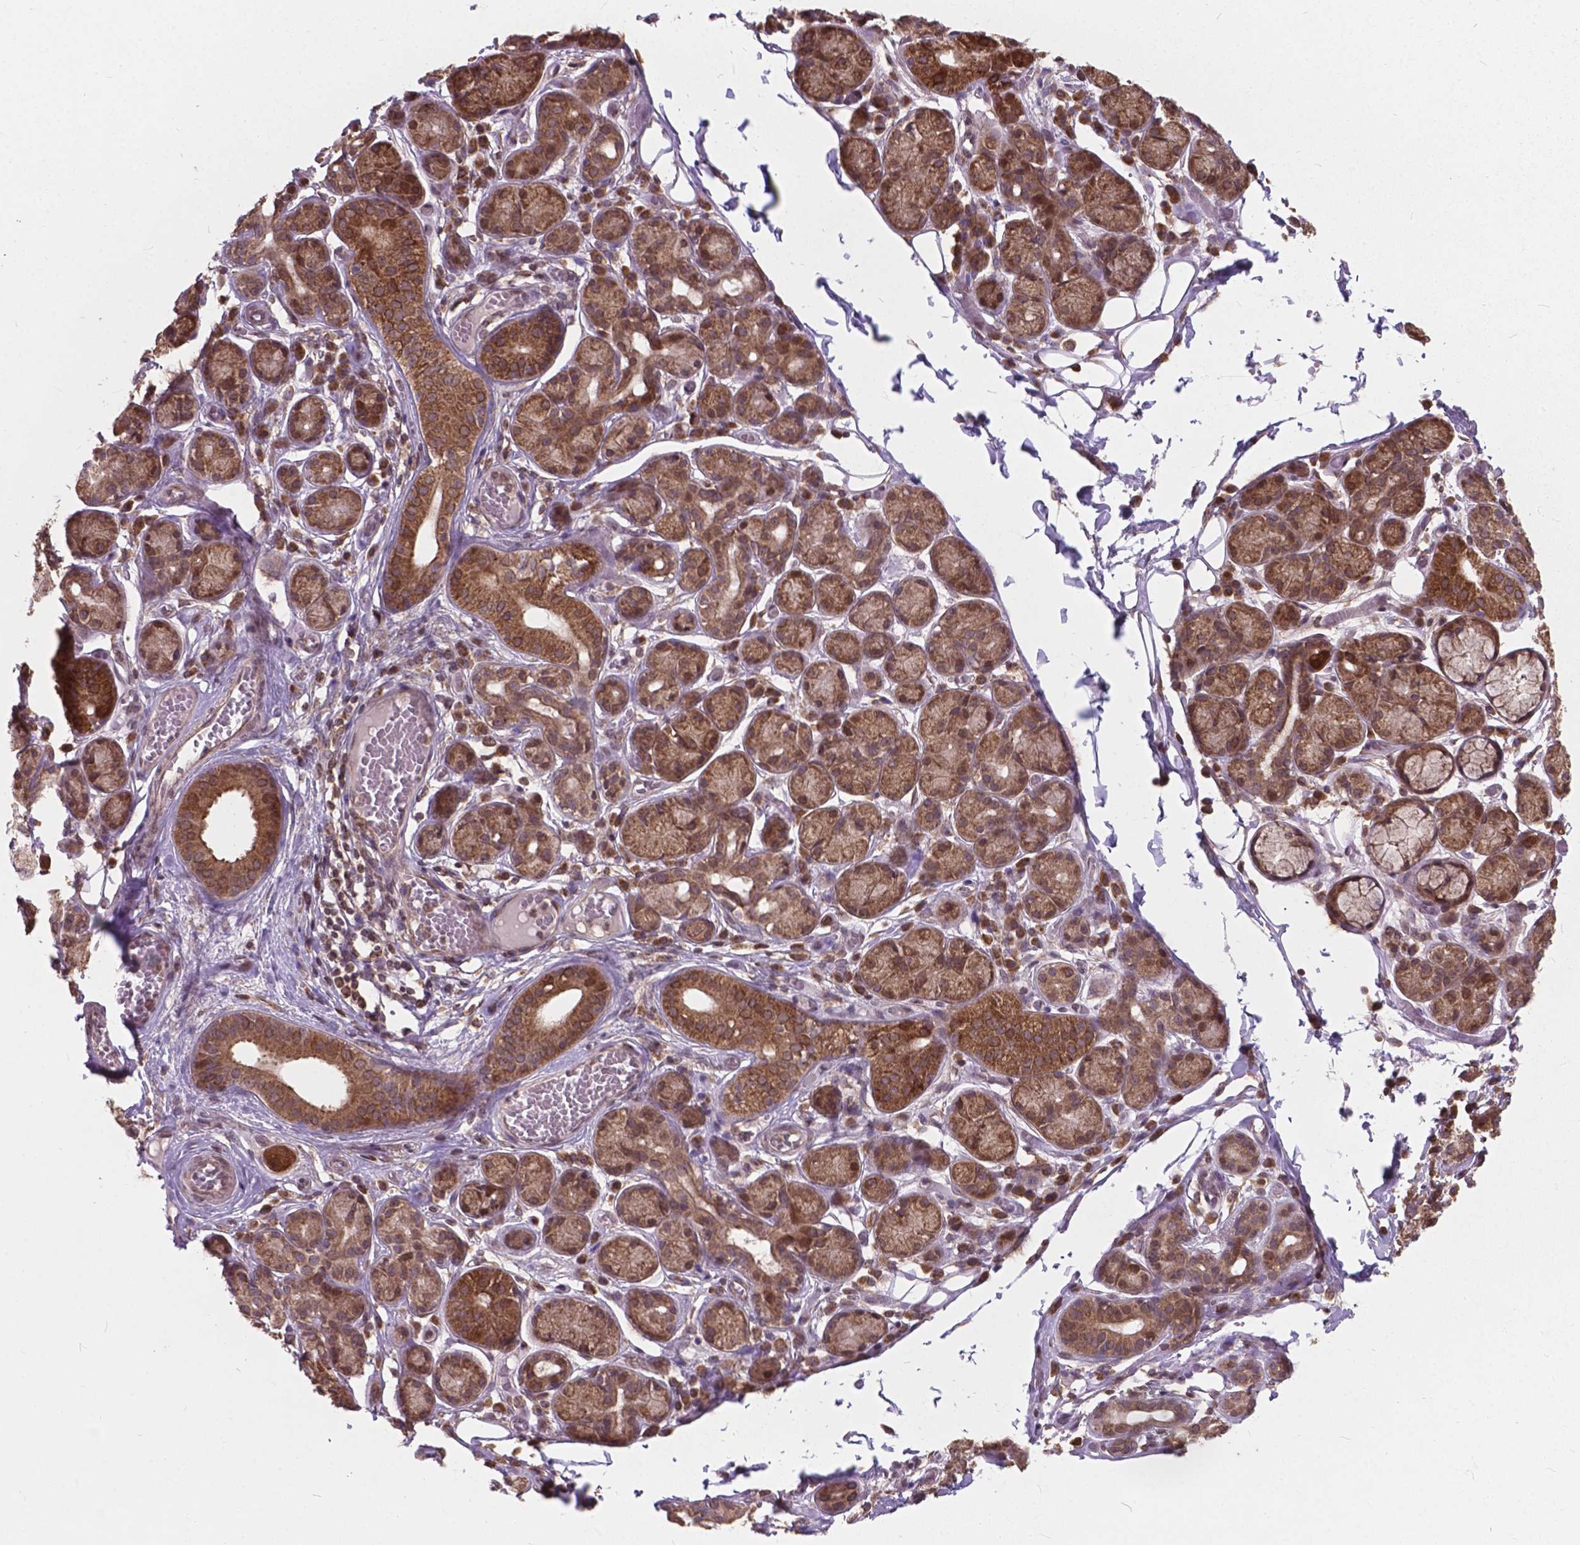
{"staining": {"intensity": "moderate", "quantity": ">75%", "location": "cytoplasmic/membranous"}, "tissue": "salivary gland", "cell_type": "Glandular cells", "image_type": "normal", "snomed": [{"axis": "morphology", "description": "Normal tissue, NOS"}, {"axis": "topography", "description": "Salivary gland"}, {"axis": "topography", "description": "Peripheral nerve tissue"}], "caption": "IHC (DAB) staining of normal salivary gland exhibits moderate cytoplasmic/membranous protein expression in approximately >75% of glandular cells.", "gene": "MRPL33", "patient": {"sex": "male", "age": 71}}